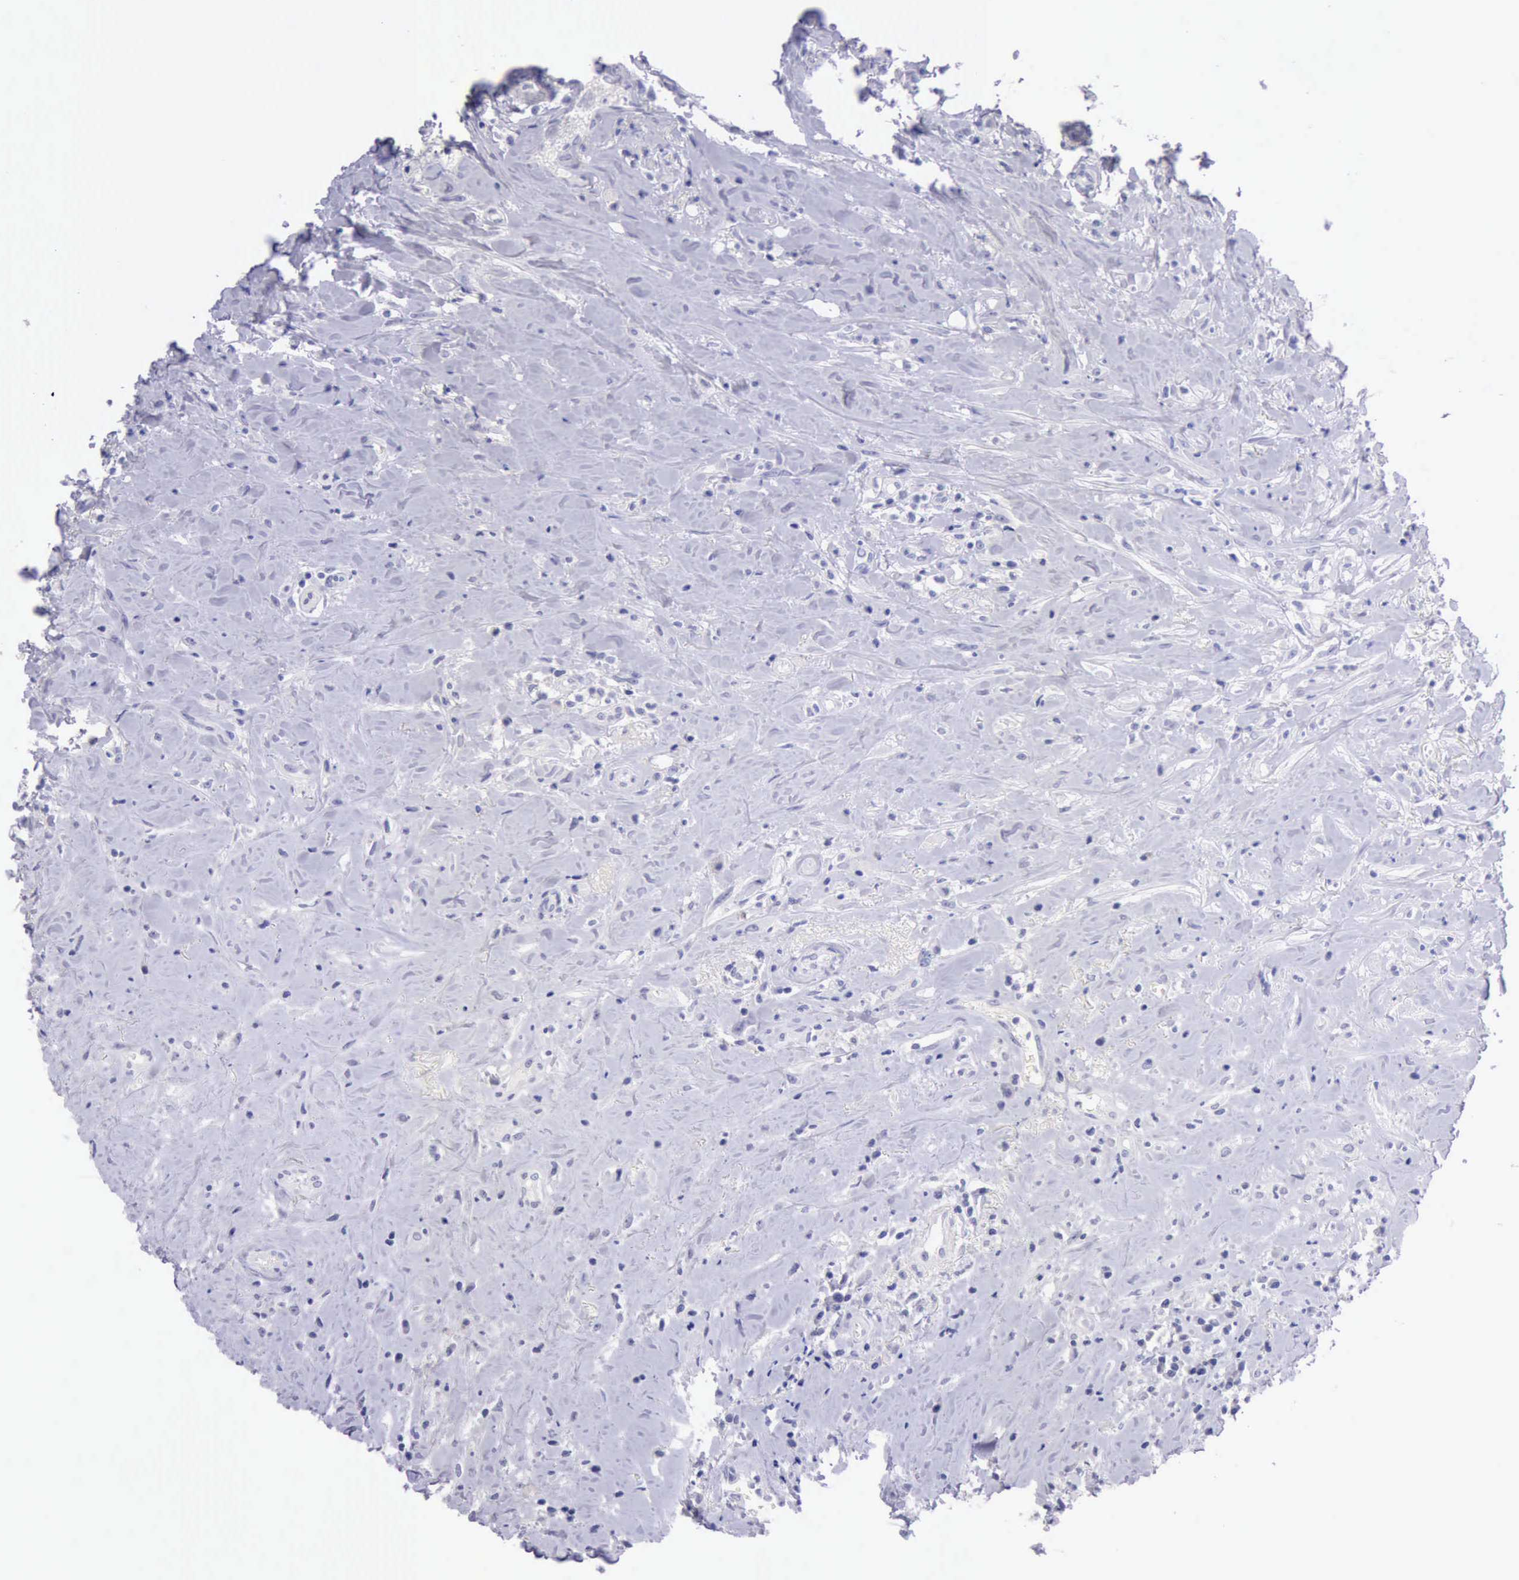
{"staining": {"intensity": "negative", "quantity": "none", "location": "none"}, "tissue": "head and neck cancer", "cell_type": "Tumor cells", "image_type": "cancer", "snomed": [{"axis": "morphology", "description": "Squamous cell carcinoma, NOS"}, {"axis": "topography", "description": "Oral tissue"}, {"axis": "topography", "description": "Head-Neck"}], "caption": "This is a micrograph of immunohistochemistry staining of head and neck cancer (squamous cell carcinoma), which shows no expression in tumor cells.", "gene": "LRFN5", "patient": {"sex": "female", "age": 82}}